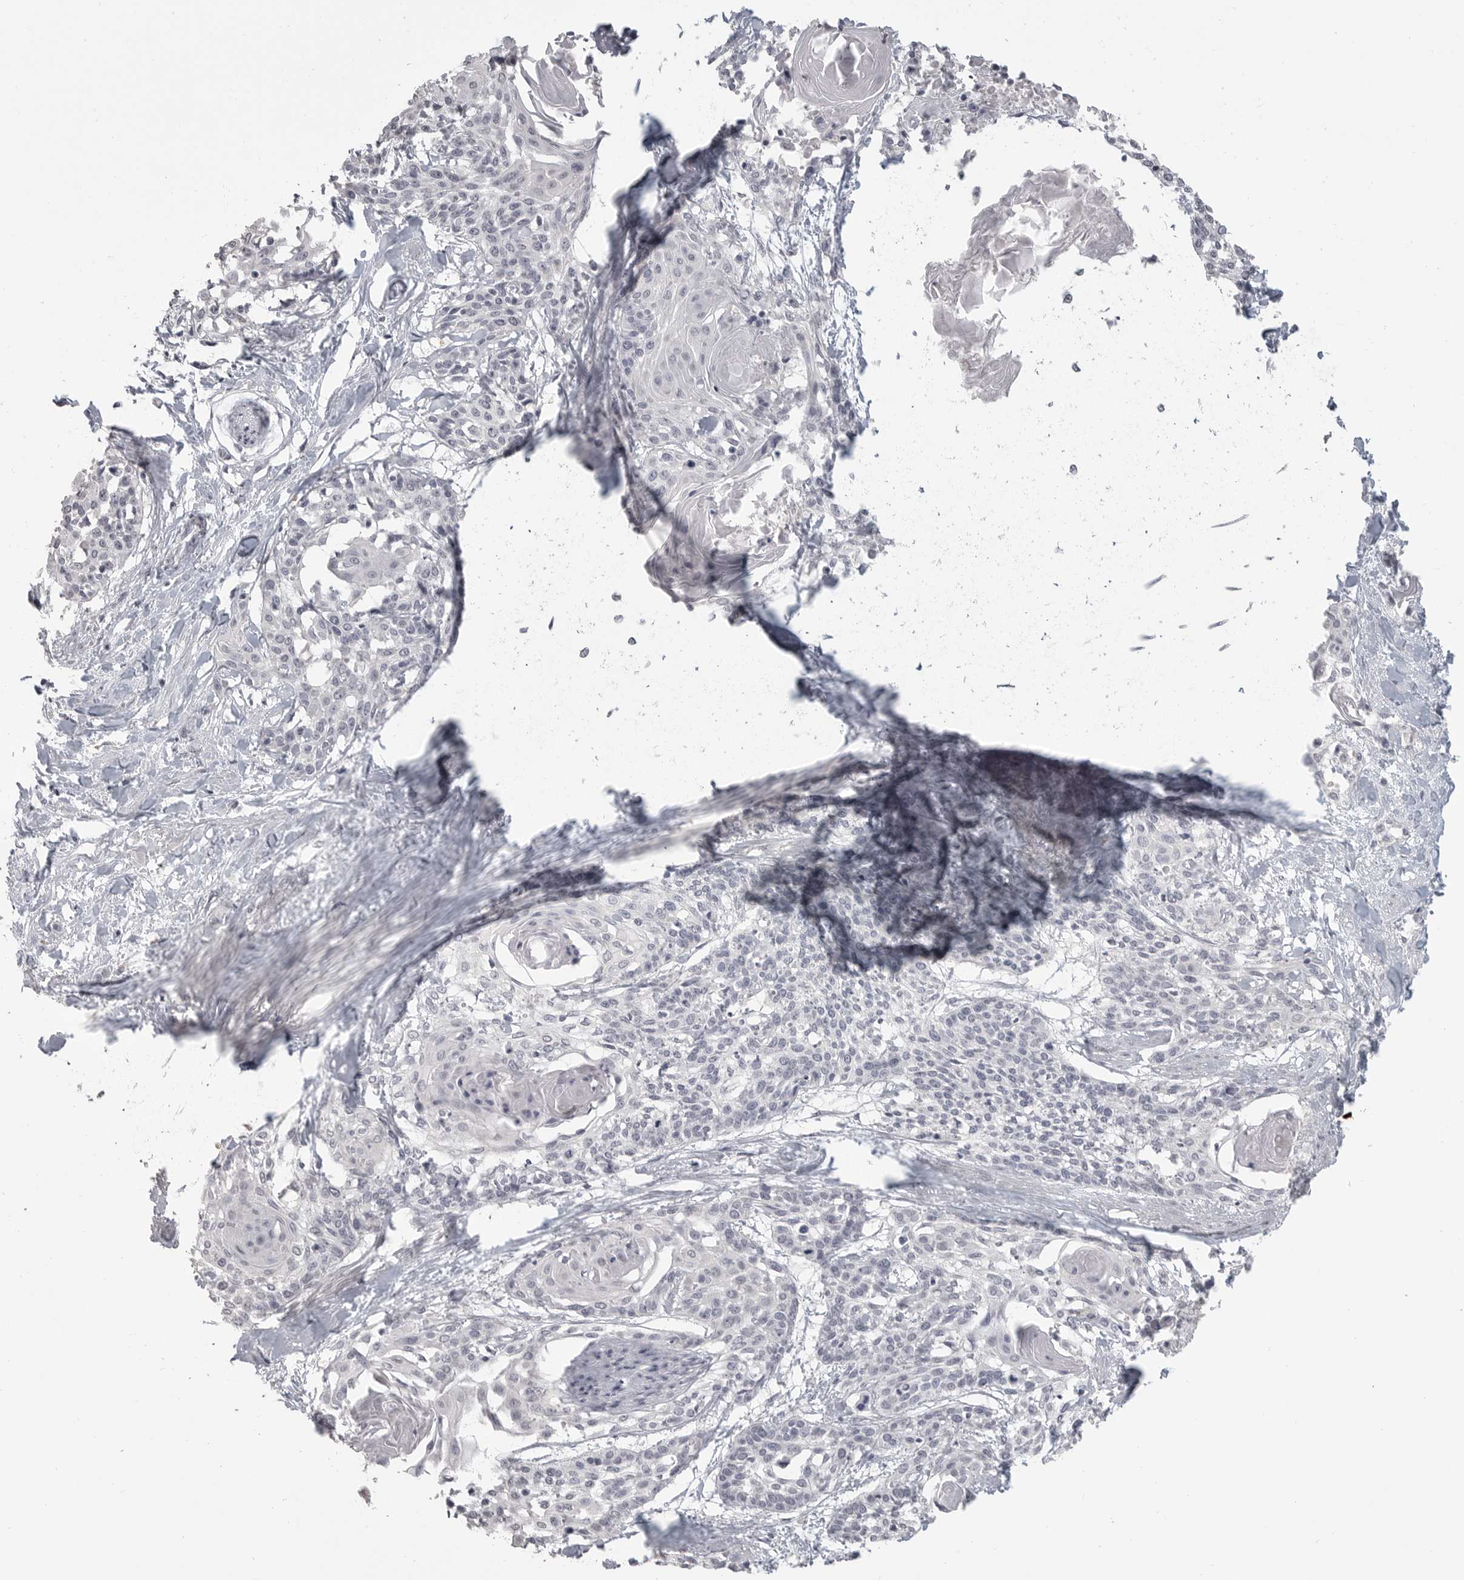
{"staining": {"intensity": "negative", "quantity": "none", "location": "none"}, "tissue": "cervical cancer", "cell_type": "Tumor cells", "image_type": "cancer", "snomed": [{"axis": "morphology", "description": "Squamous cell carcinoma, NOS"}, {"axis": "topography", "description": "Cervix"}], "caption": "Squamous cell carcinoma (cervical) stained for a protein using immunohistochemistry (IHC) displays no staining tumor cells.", "gene": "PRSS1", "patient": {"sex": "female", "age": 57}}